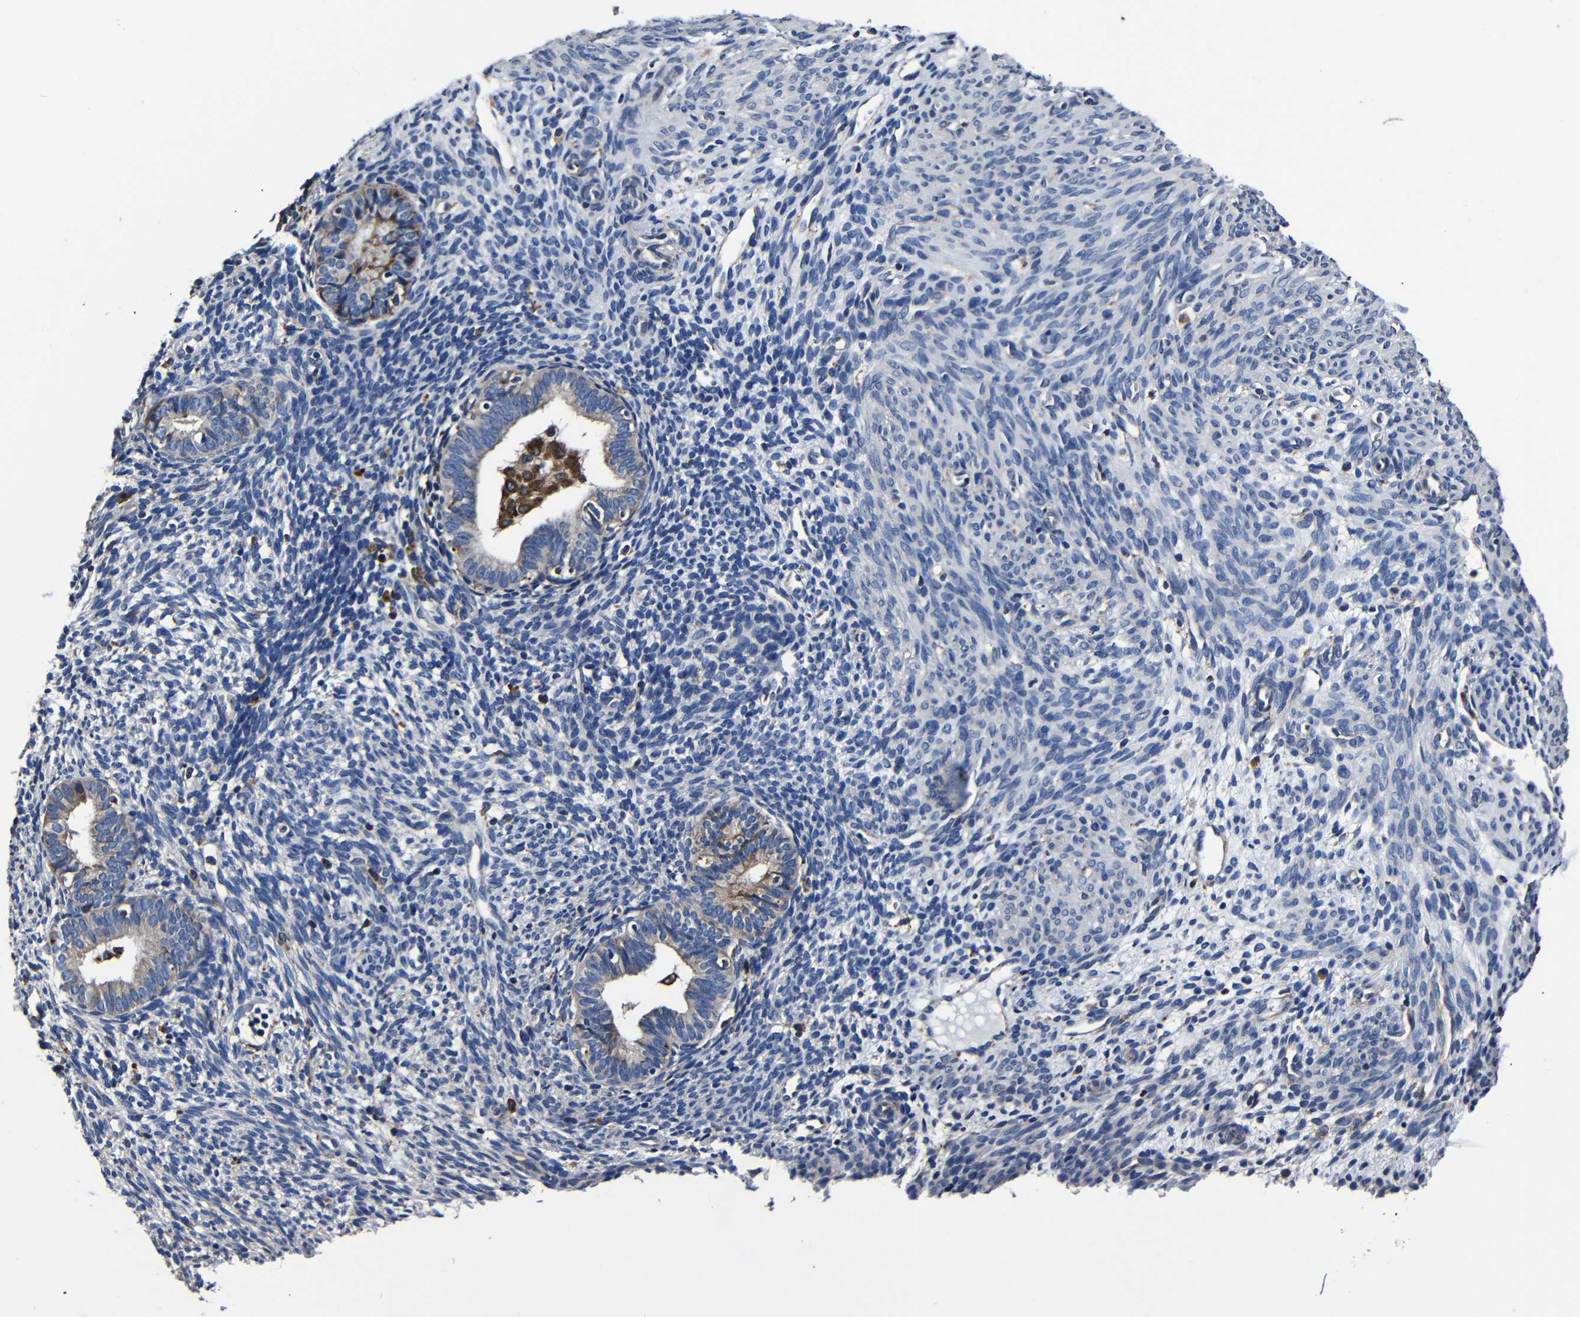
{"staining": {"intensity": "negative", "quantity": "none", "location": "none"}, "tissue": "endometrium", "cell_type": "Cells in endometrial stroma", "image_type": "normal", "snomed": [{"axis": "morphology", "description": "Normal tissue, NOS"}, {"axis": "morphology", "description": "Adenocarcinoma, NOS"}, {"axis": "topography", "description": "Endometrium"}, {"axis": "topography", "description": "Ovary"}], "caption": "Immunohistochemical staining of normal human endometrium reveals no significant staining in cells in endometrial stroma. (Stains: DAB (3,3'-diaminobenzidine) immunohistochemistry with hematoxylin counter stain, Microscopy: brightfield microscopy at high magnification).", "gene": "SCN9A", "patient": {"sex": "female", "age": 68}}